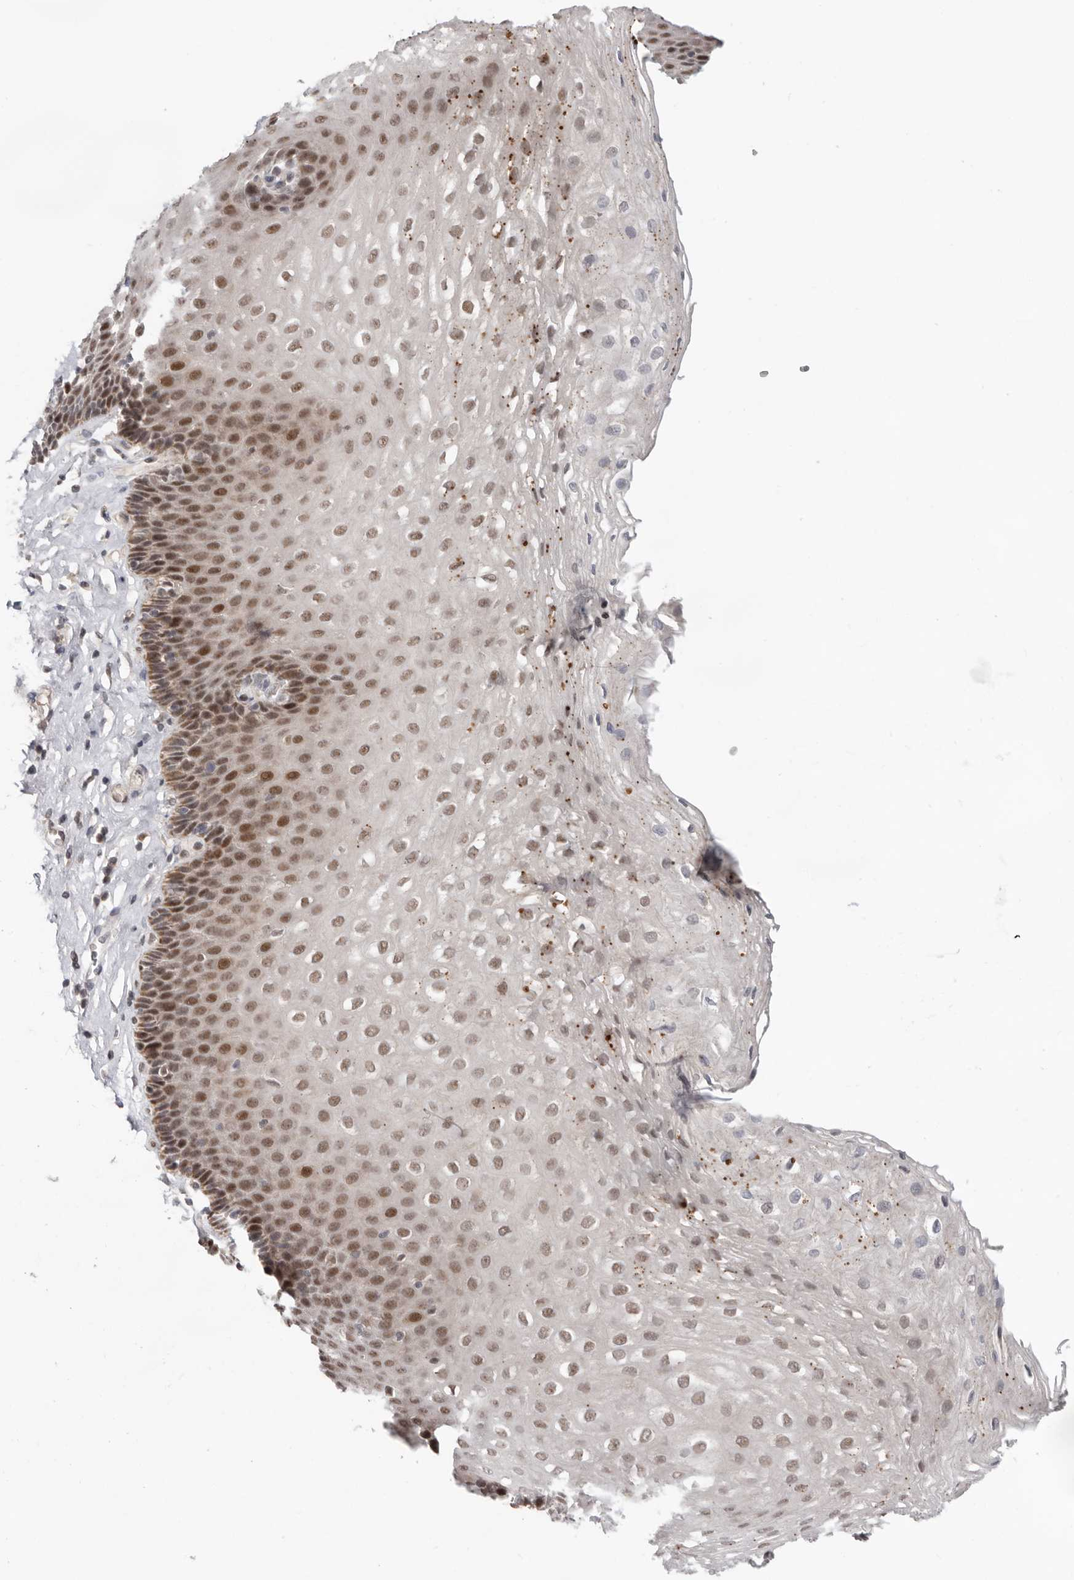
{"staining": {"intensity": "moderate", "quantity": "25%-75%", "location": "nuclear"}, "tissue": "esophagus", "cell_type": "Squamous epithelial cells", "image_type": "normal", "snomed": [{"axis": "morphology", "description": "Normal tissue, NOS"}, {"axis": "topography", "description": "Esophagus"}], "caption": "Squamous epithelial cells exhibit medium levels of moderate nuclear expression in about 25%-75% of cells in normal human esophagus. (IHC, brightfield microscopy, high magnification).", "gene": "BRCA2", "patient": {"sex": "female", "age": 66}}